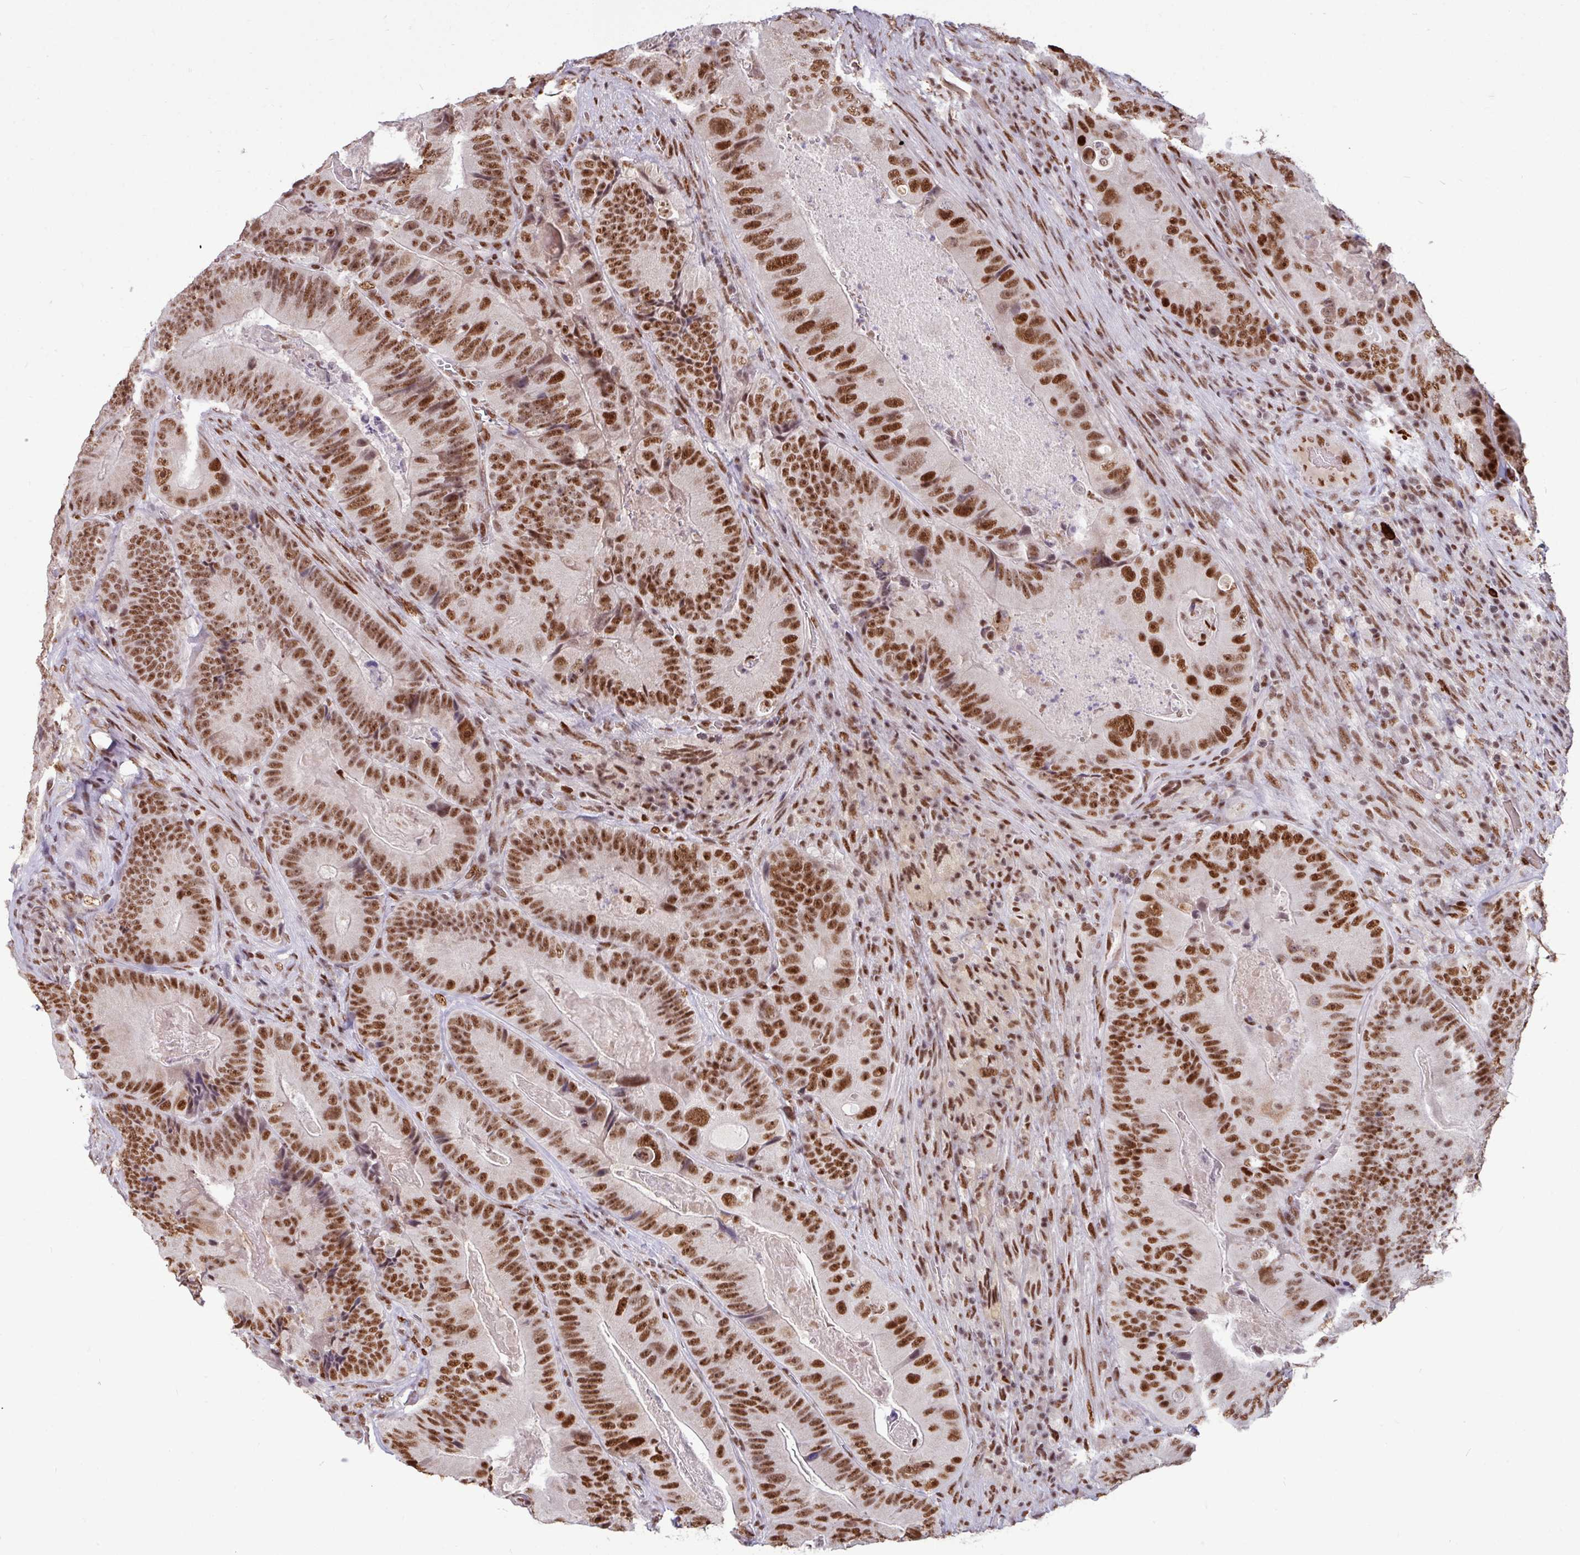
{"staining": {"intensity": "strong", "quantity": ">75%", "location": "nuclear"}, "tissue": "colorectal cancer", "cell_type": "Tumor cells", "image_type": "cancer", "snomed": [{"axis": "morphology", "description": "Adenocarcinoma, NOS"}, {"axis": "topography", "description": "Colon"}], "caption": "Strong nuclear positivity for a protein is seen in approximately >75% of tumor cells of colorectal cancer (adenocarcinoma) using immunohistochemistry (IHC).", "gene": "TDG", "patient": {"sex": "female", "age": 86}}